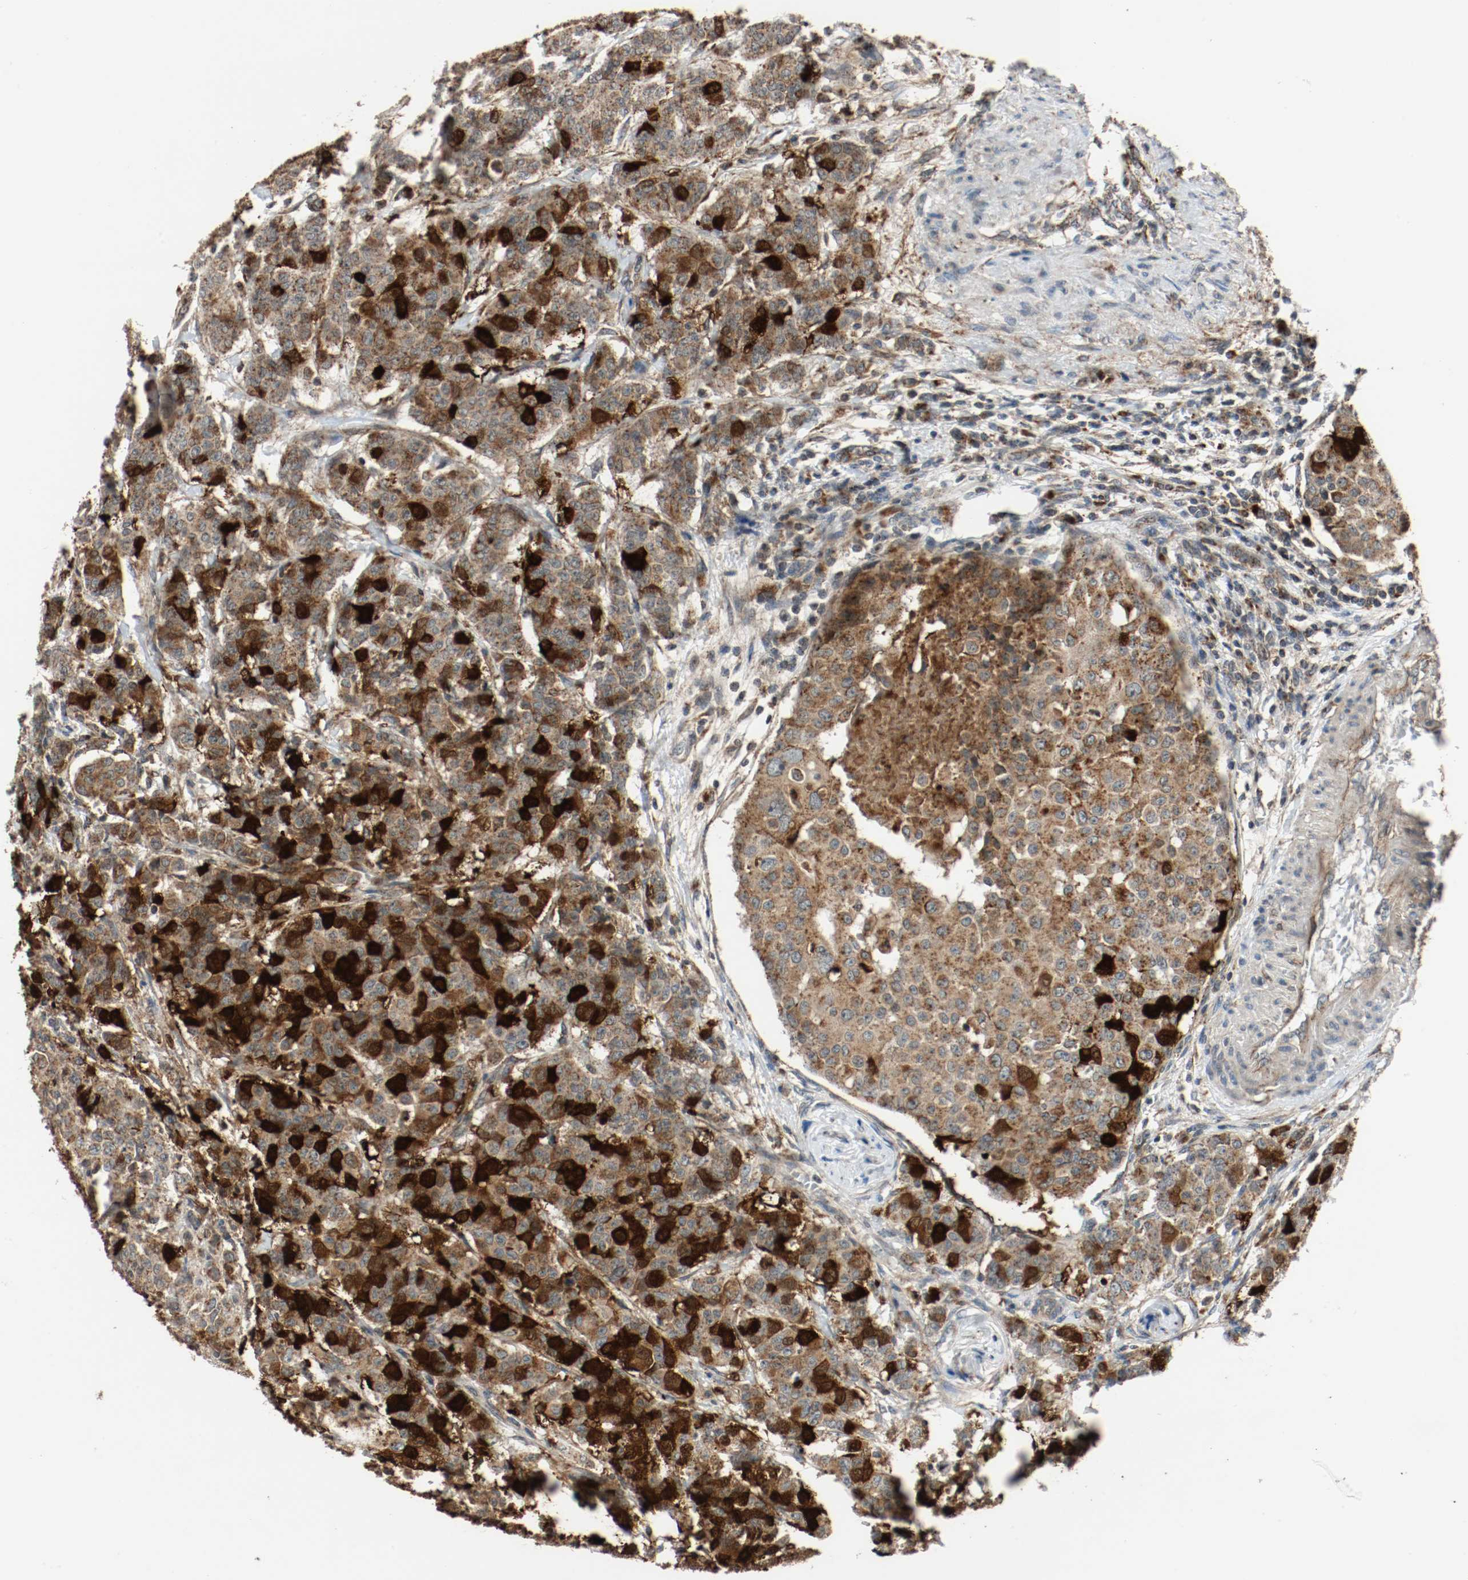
{"staining": {"intensity": "strong", "quantity": ">75%", "location": "cytoplasmic/membranous"}, "tissue": "breast cancer", "cell_type": "Tumor cells", "image_type": "cancer", "snomed": [{"axis": "morphology", "description": "Duct carcinoma"}, {"axis": "topography", "description": "Breast"}], "caption": "The photomicrograph displays a brown stain indicating the presence of a protein in the cytoplasmic/membranous of tumor cells in breast cancer (invasive ductal carcinoma). Using DAB (brown) and hematoxylin (blue) stains, captured at high magnification using brightfield microscopy.", "gene": "LAMP2", "patient": {"sex": "female", "age": 40}}